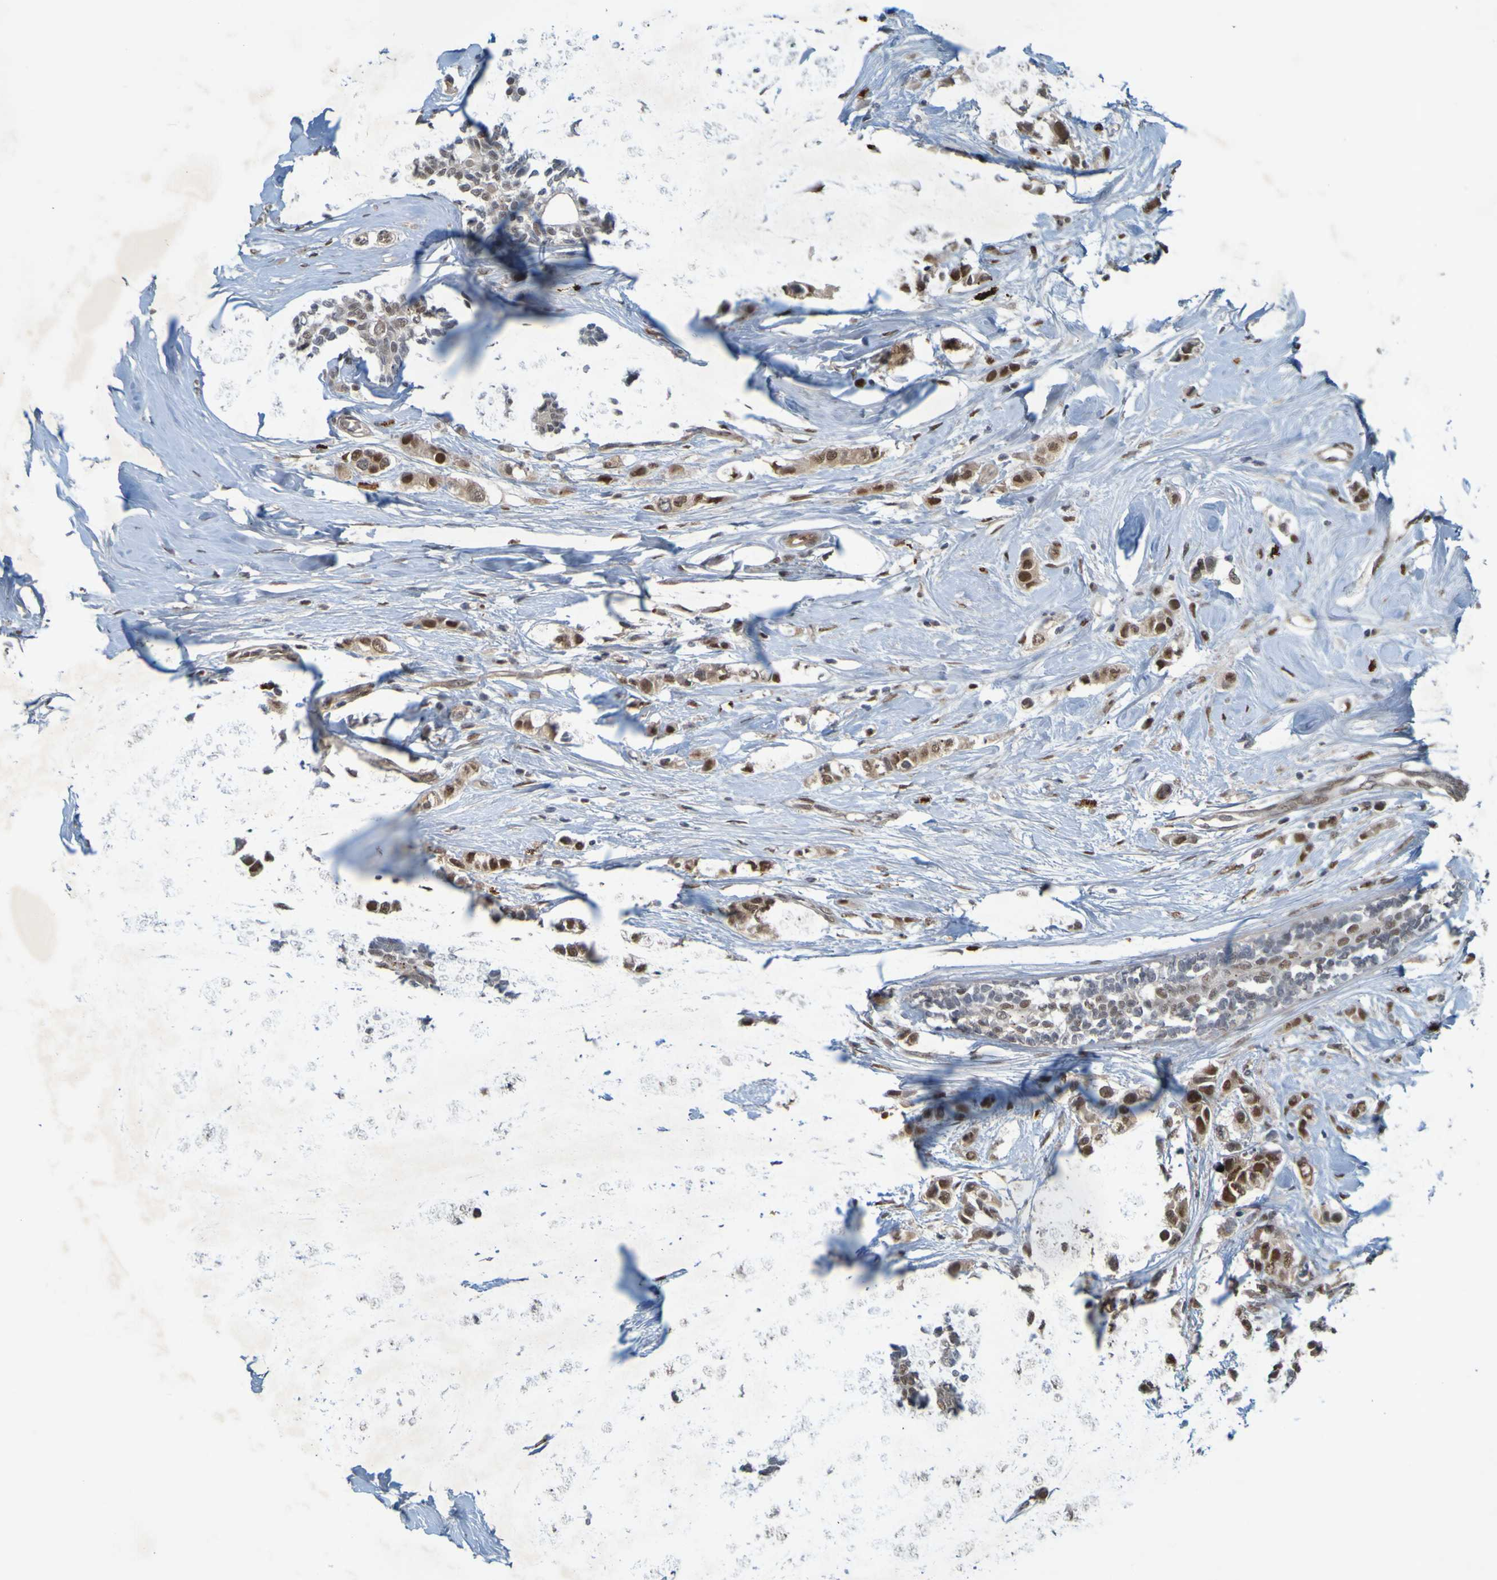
{"staining": {"intensity": "moderate", "quantity": ">75%", "location": "cytoplasmic/membranous,nuclear"}, "tissue": "breast cancer", "cell_type": "Tumor cells", "image_type": "cancer", "snomed": [{"axis": "morphology", "description": "Normal tissue, NOS"}, {"axis": "morphology", "description": "Duct carcinoma"}, {"axis": "topography", "description": "Breast"}], "caption": "Immunohistochemical staining of breast cancer (infiltrating ductal carcinoma) demonstrates medium levels of moderate cytoplasmic/membranous and nuclear protein staining in approximately >75% of tumor cells.", "gene": "MCPH1", "patient": {"sex": "female", "age": 50}}